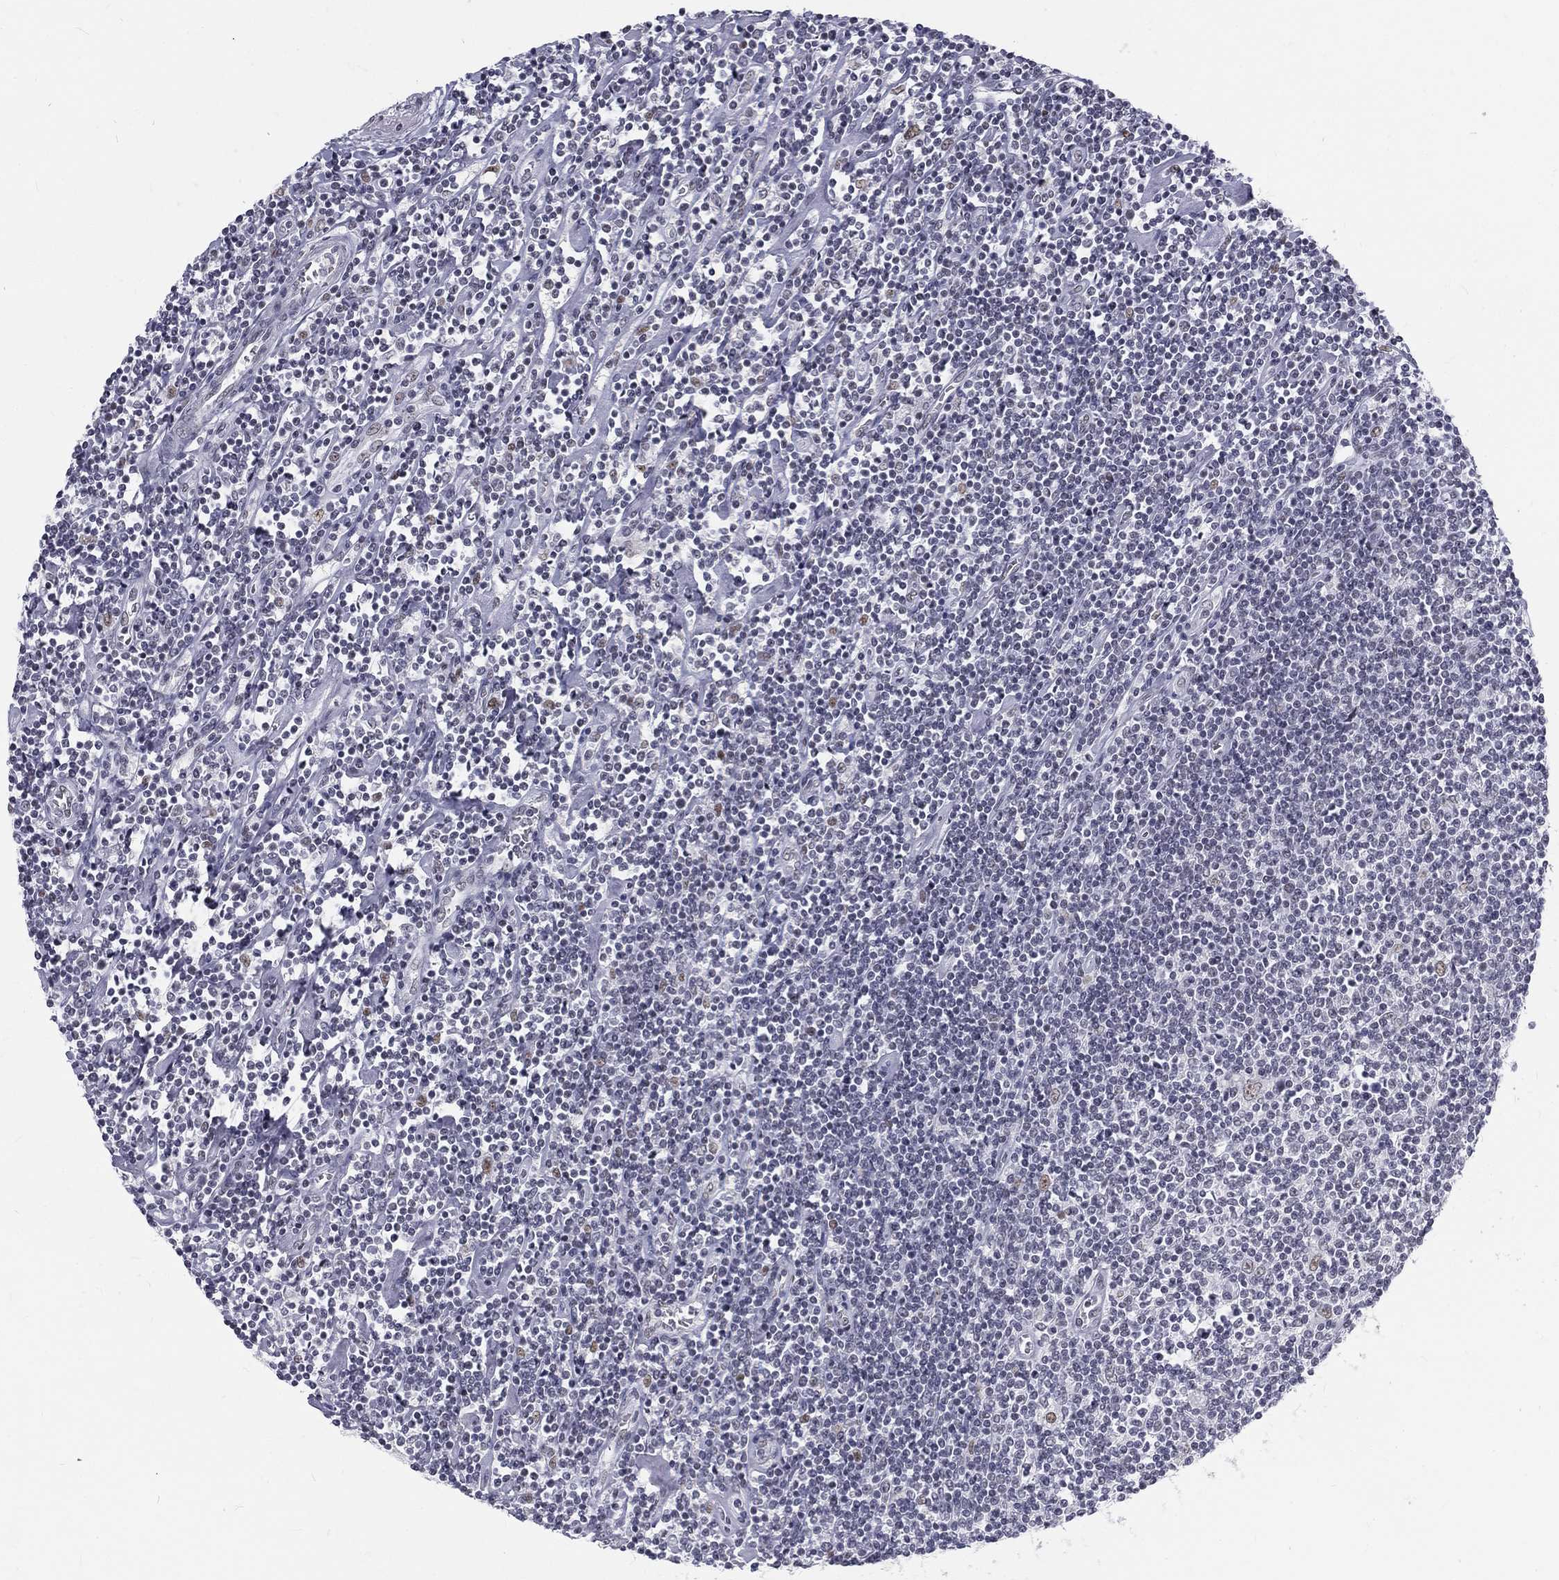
{"staining": {"intensity": "negative", "quantity": "none", "location": "none"}, "tissue": "lymphoma", "cell_type": "Tumor cells", "image_type": "cancer", "snomed": [{"axis": "morphology", "description": "Hodgkin's disease, NOS"}, {"axis": "topography", "description": "Lymph node"}], "caption": "Protein analysis of Hodgkin's disease displays no significant positivity in tumor cells. (DAB IHC with hematoxylin counter stain).", "gene": "SNORC", "patient": {"sex": "male", "age": 40}}